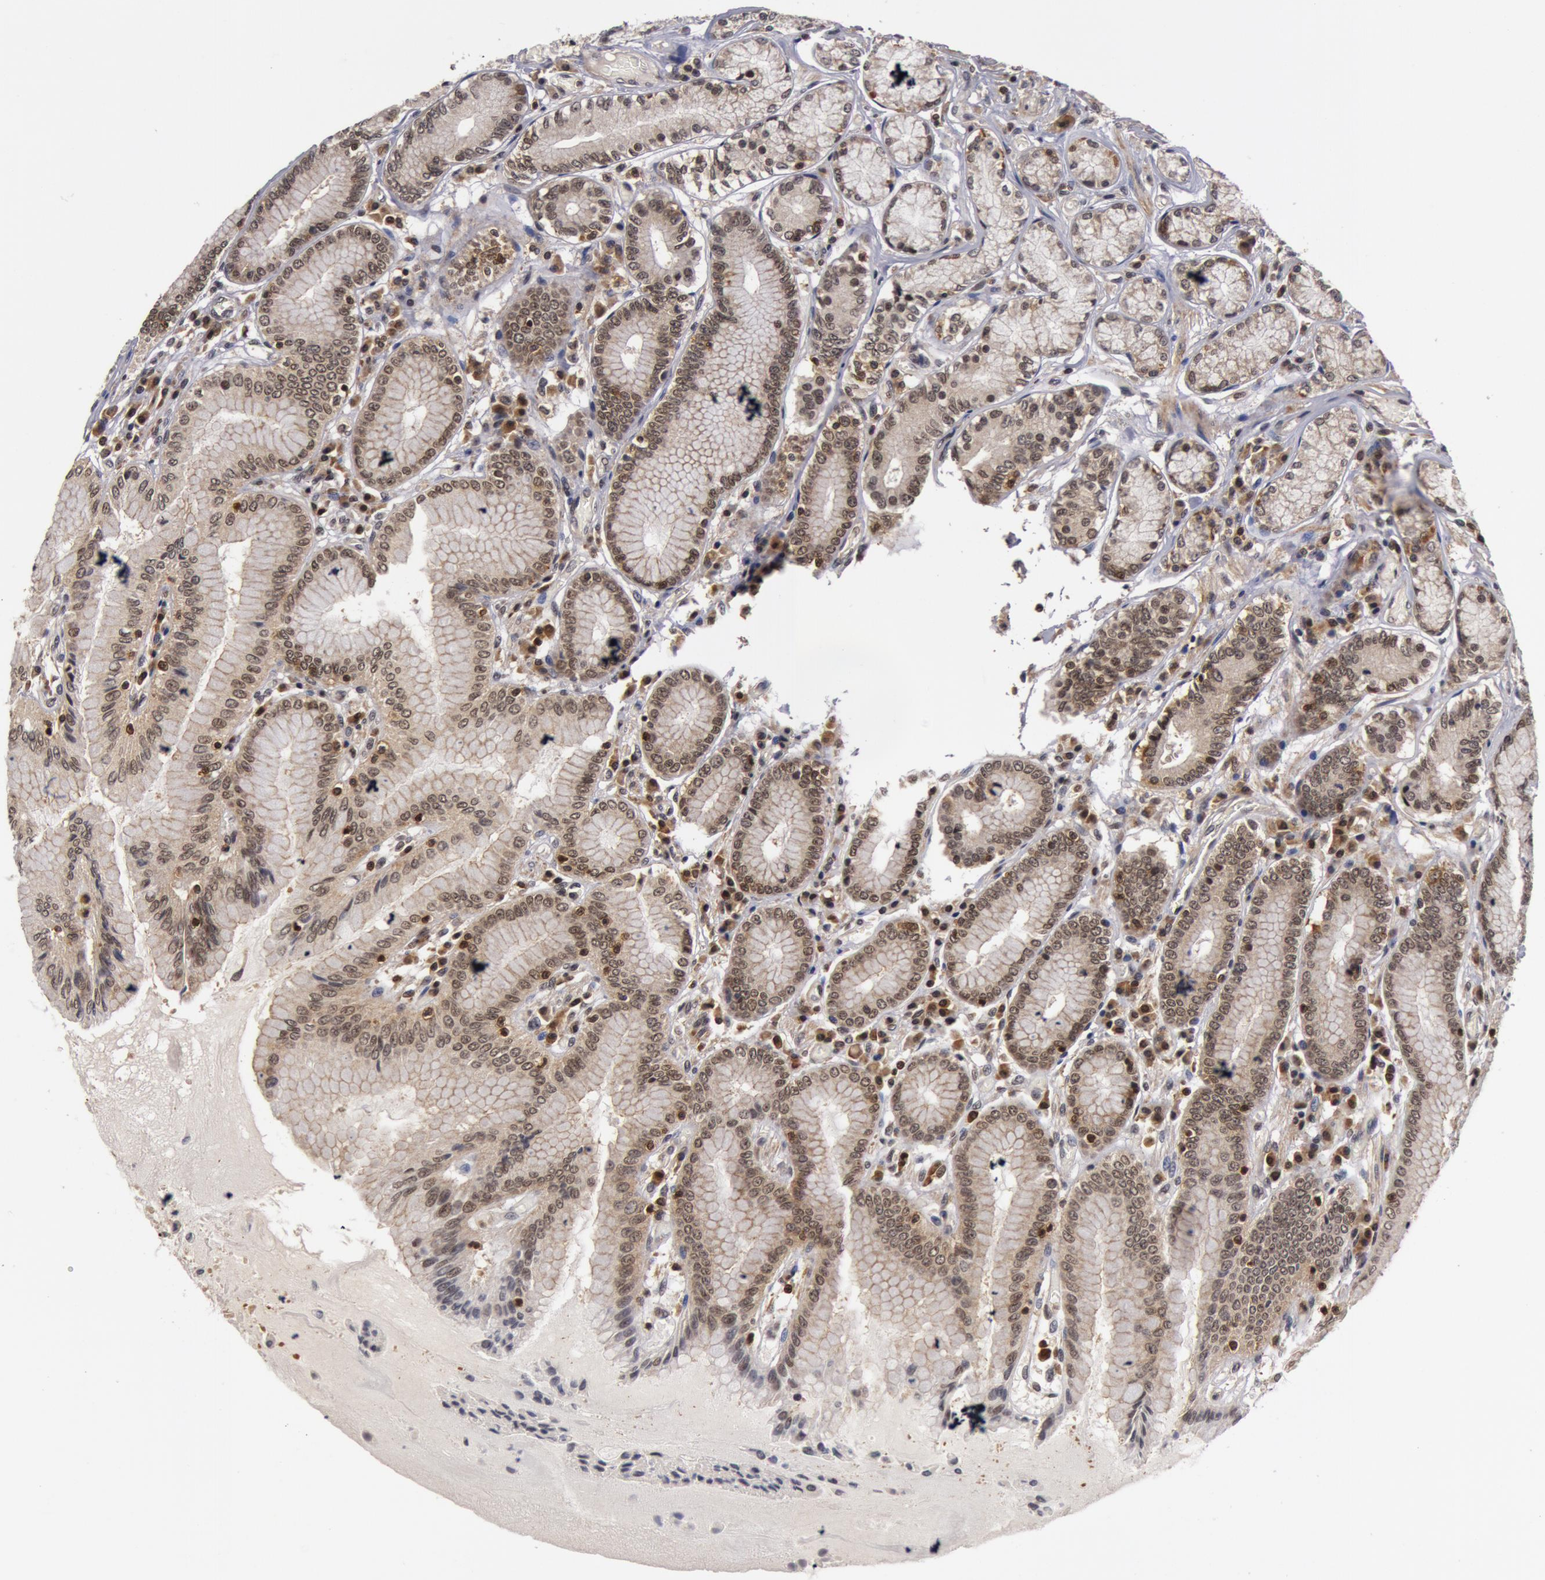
{"staining": {"intensity": "weak", "quantity": "25%-75%", "location": "nuclear"}, "tissue": "stomach", "cell_type": "Glandular cells", "image_type": "normal", "snomed": [{"axis": "morphology", "description": "Normal tissue, NOS"}, {"axis": "morphology", "description": "Adenocarcinoma, NOS"}, {"axis": "topography", "description": "Stomach, lower"}], "caption": "DAB (3,3'-diaminobenzidine) immunohistochemical staining of benign human stomach shows weak nuclear protein expression in about 25%-75% of glandular cells. The staining was performed using DAB (3,3'-diaminobenzidine) to visualize the protein expression in brown, while the nuclei were stained in blue with hematoxylin (Magnification: 20x).", "gene": "ZNF350", "patient": {"sex": "female", "age": 76}}